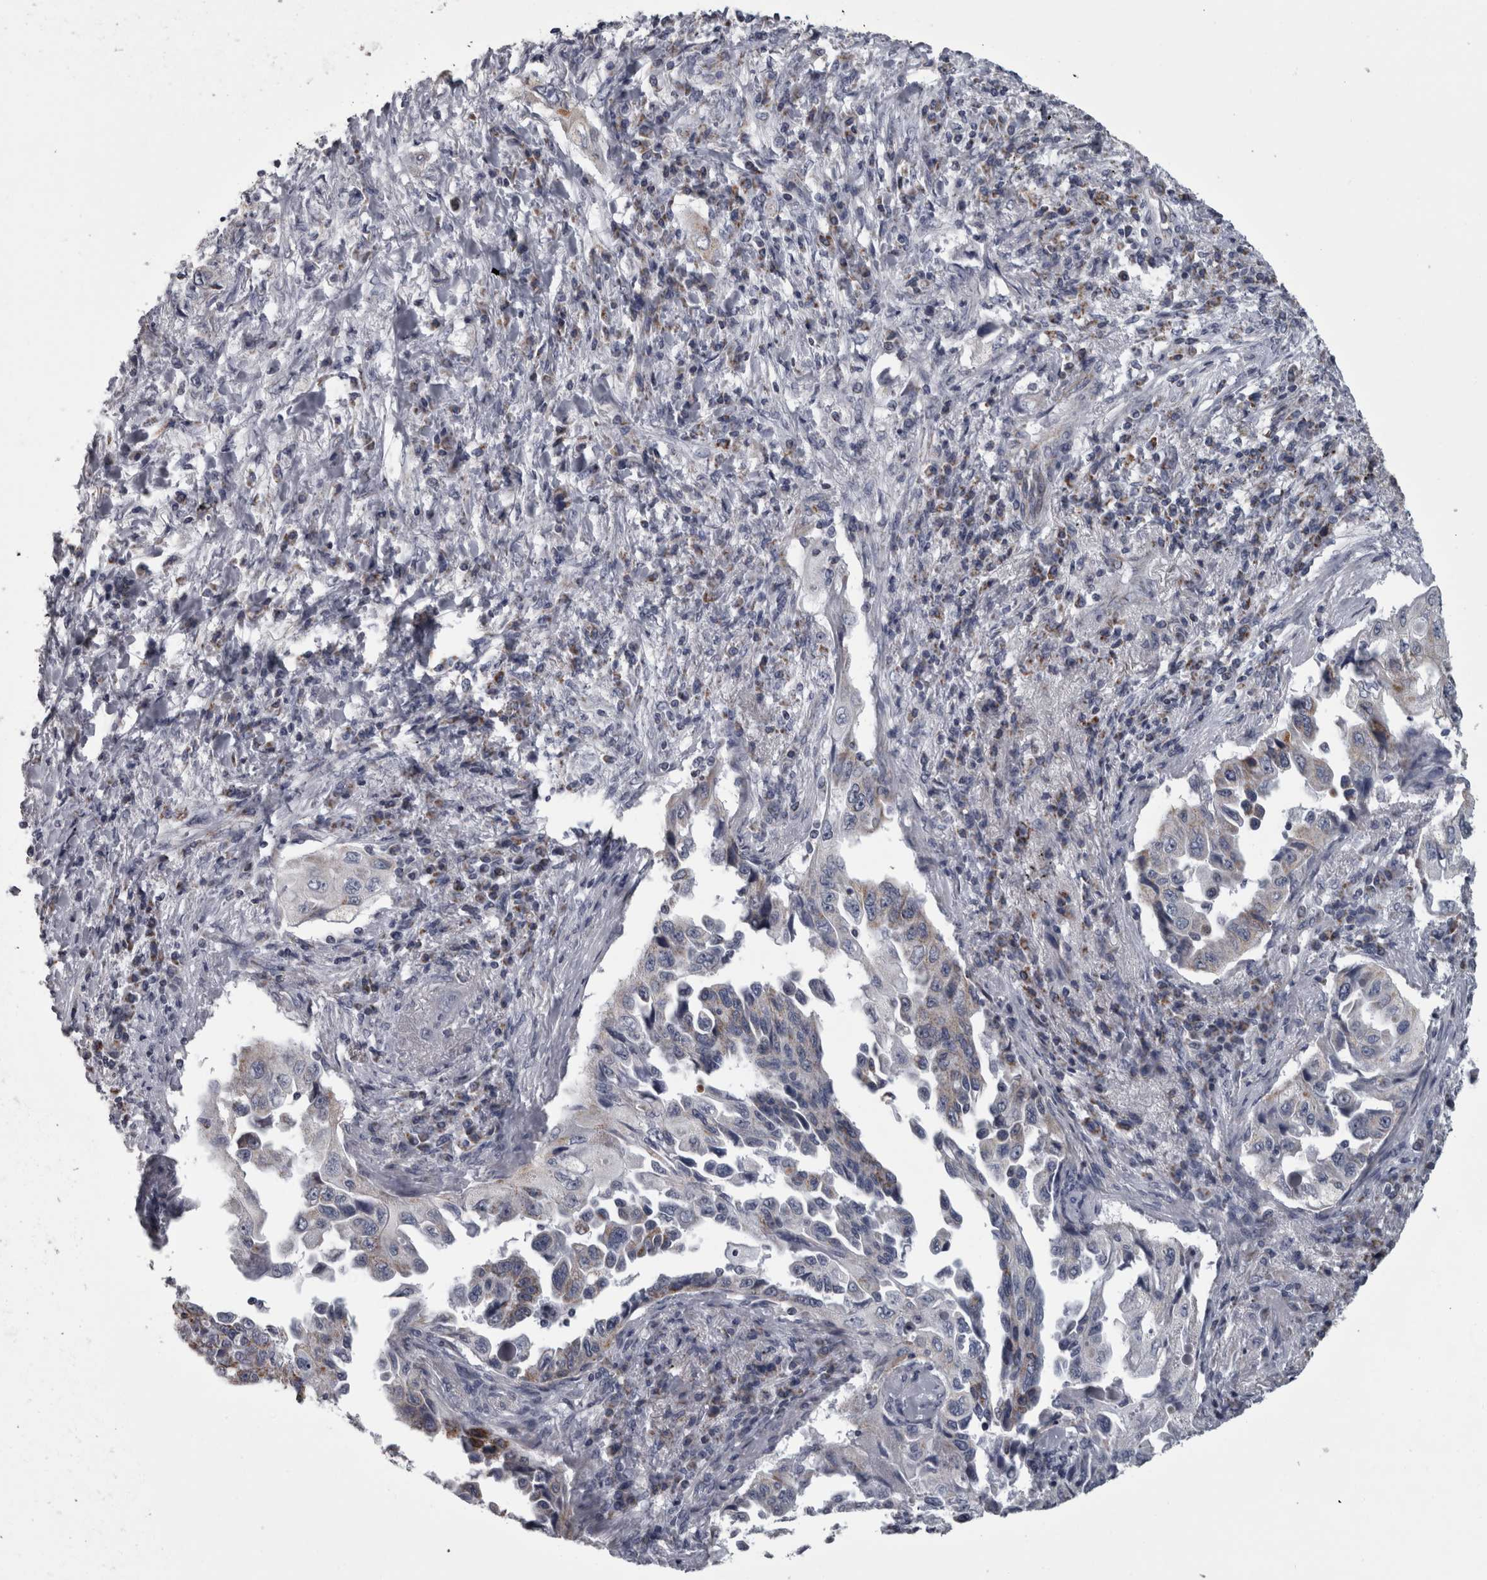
{"staining": {"intensity": "moderate", "quantity": "<25%", "location": "cytoplasmic/membranous"}, "tissue": "lung cancer", "cell_type": "Tumor cells", "image_type": "cancer", "snomed": [{"axis": "morphology", "description": "Adenocarcinoma, NOS"}, {"axis": "topography", "description": "Lung"}], "caption": "Adenocarcinoma (lung) was stained to show a protein in brown. There is low levels of moderate cytoplasmic/membranous positivity in approximately <25% of tumor cells.", "gene": "DBT", "patient": {"sex": "female", "age": 51}}